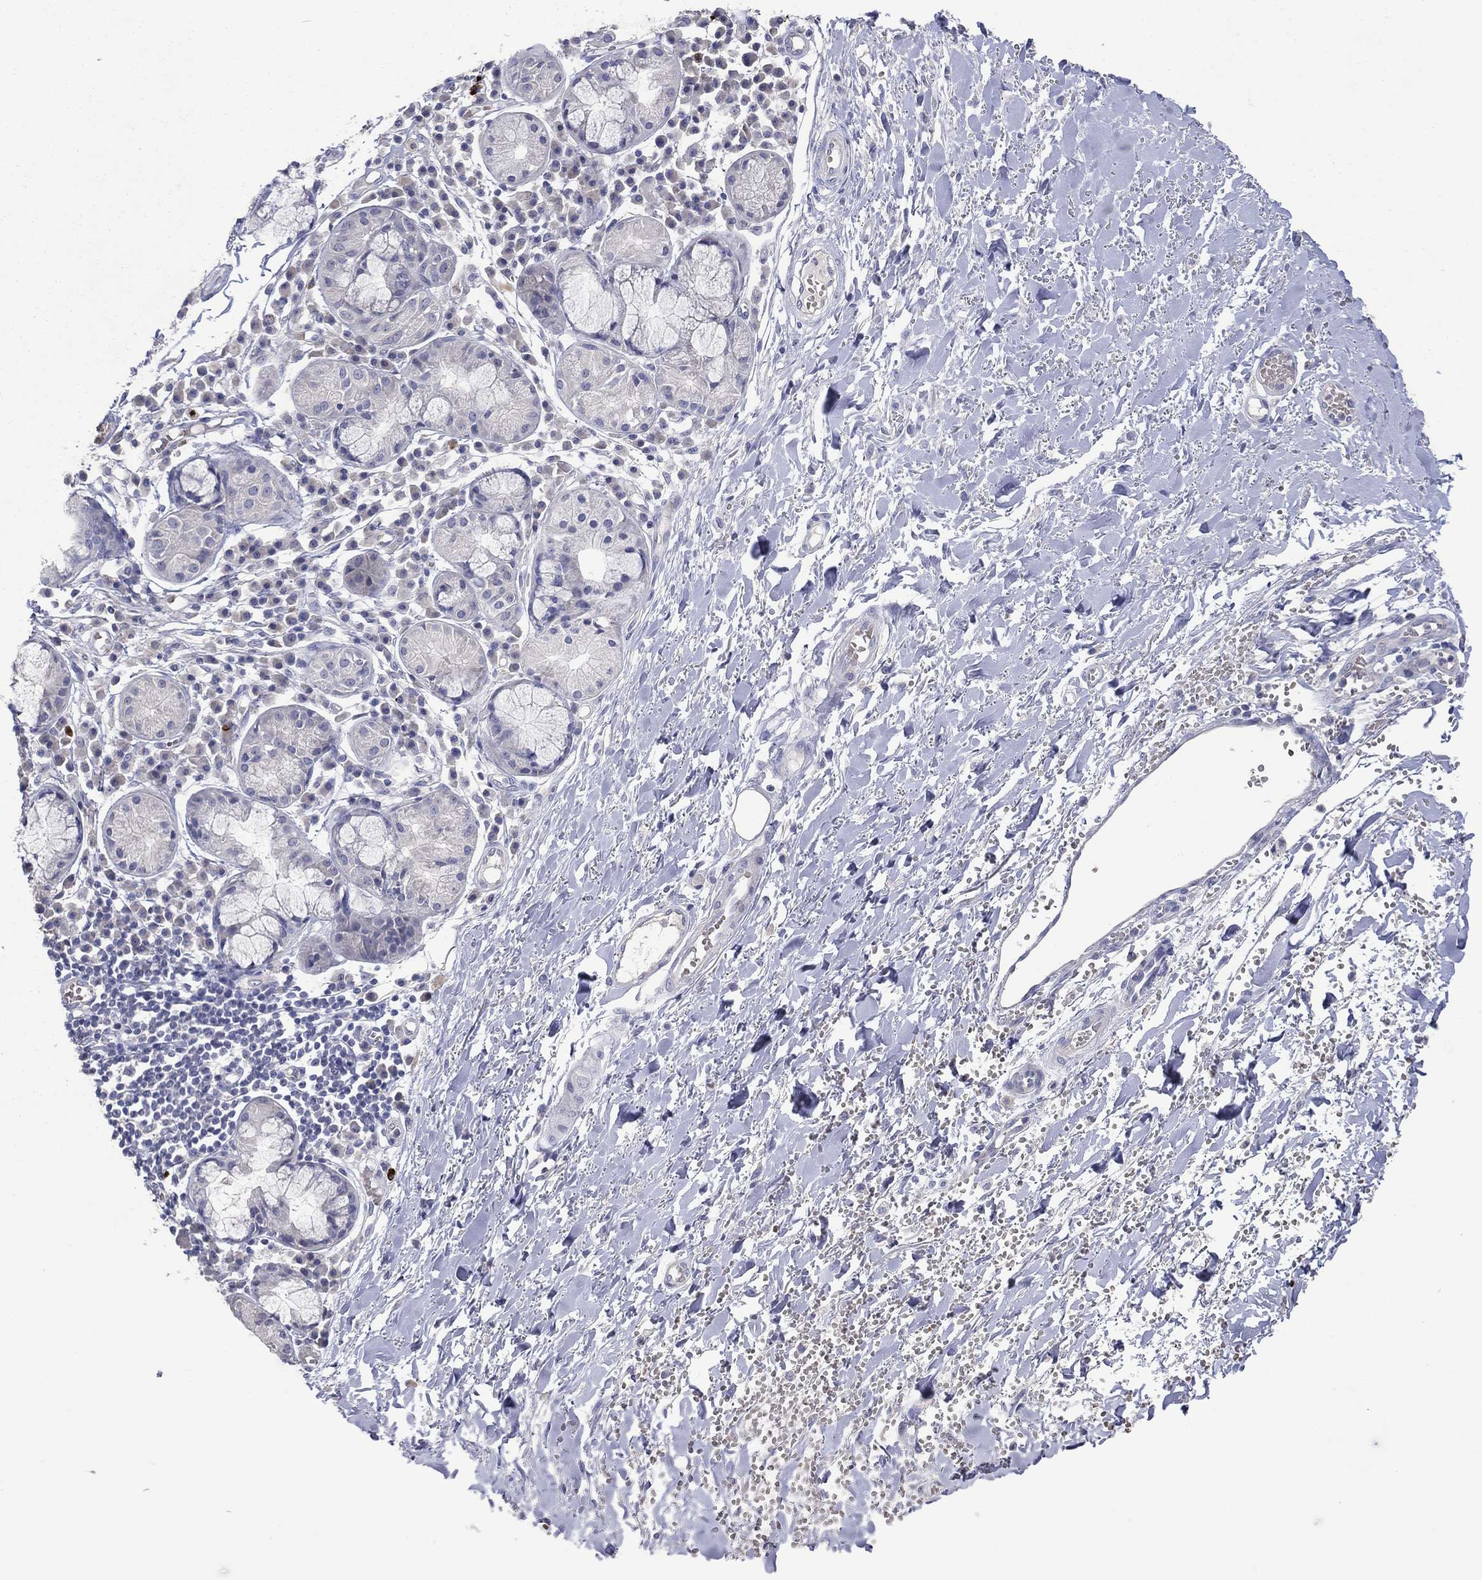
{"staining": {"intensity": "negative", "quantity": "none", "location": "none"}, "tissue": "soft tissue", "cell_type": "Fibroblasts", "image_type": "normal", "snomed": [{"axis": "morphology", "description": "Normal tissue, NOS"}, {"axis": "topography", "description": "Cartilage tissue"}], "caption": "This is an IHC micrograph of unremarkable soft tissue. There is no staining in fibroblasts.", "gene": "DNAH6", "patient": {"sex": "male", "age": 81}}